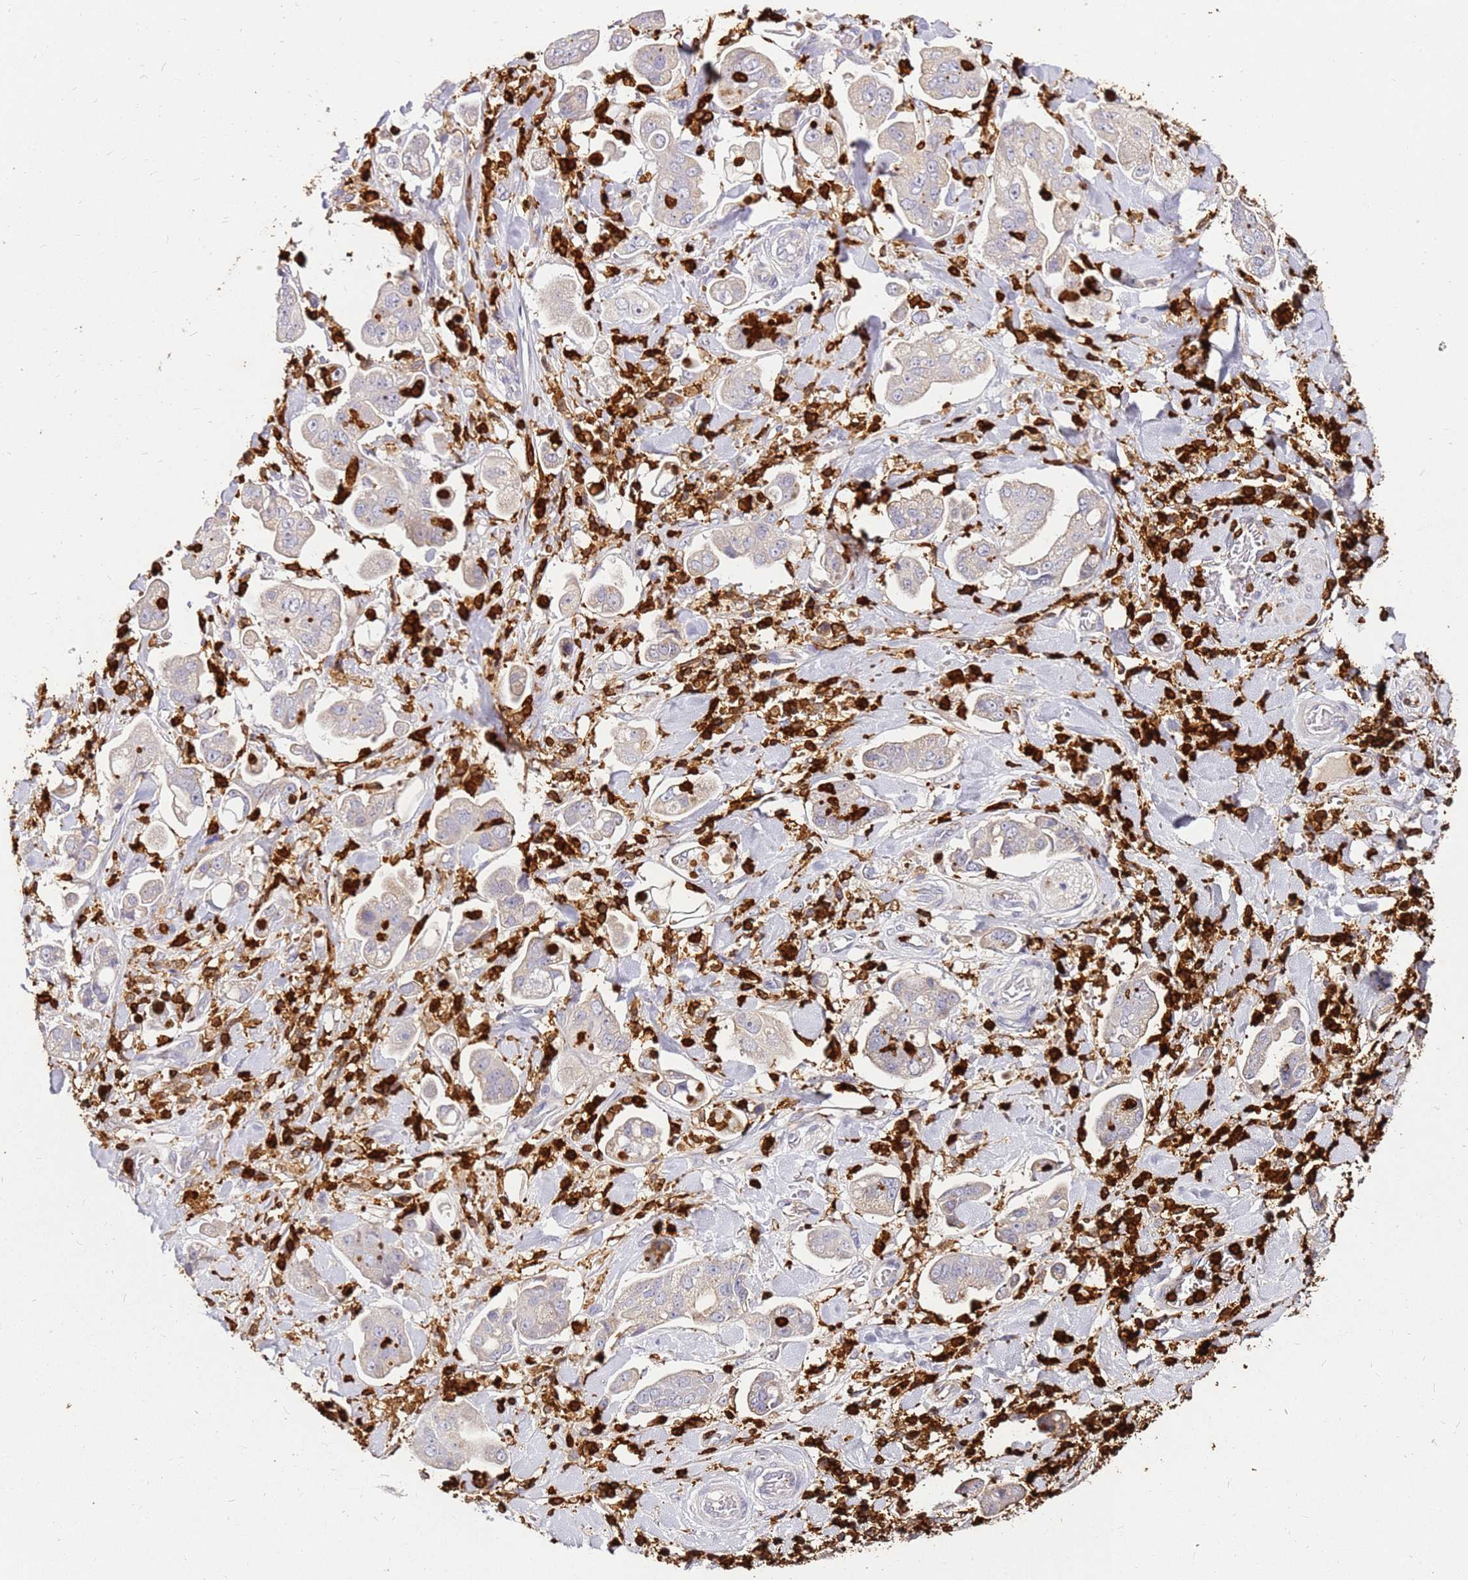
{"staining": {"intensity": "weak", "quantity": "<25%", "location": "cytoplasmic/membranous"}, "tissue": "stomach cancer", "cell_type": "Tumor cells", "image_type": "cancer", "snomed": [{"axis": "morphology", "description": "Adenocarcinoma, NOS"}, {"axis": "topography", "description": "Stomach"}], "caption": "Immunohistochemical staining of stomach adenocarcinoma shows no significant expression in tumor cells.", "gene": "CORO1A", "patient": {"sex": "male", "age": 62}}